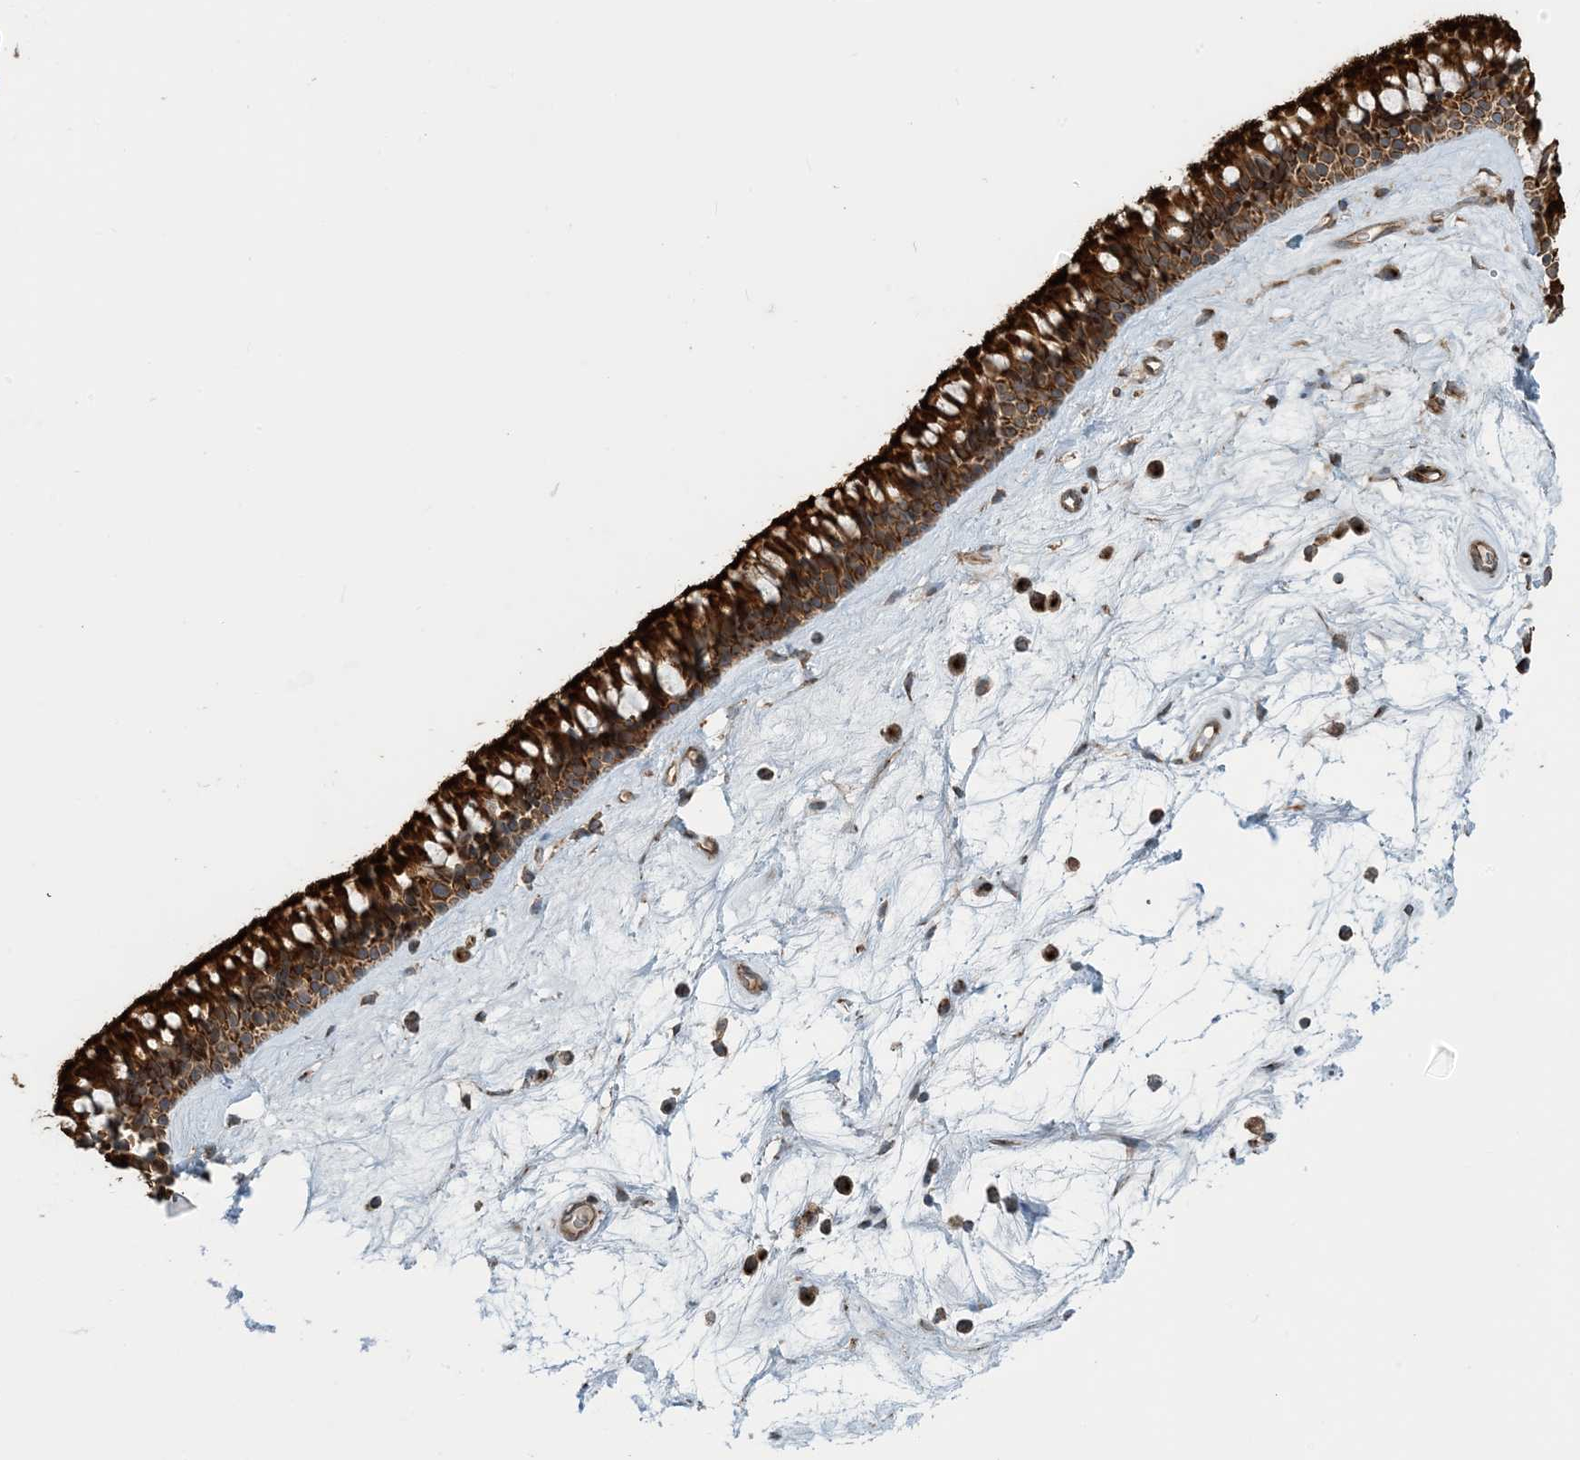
{"staining": {"intensity": "strong", "quantity": ">75%", "location": "cytoplasmic/membranous"}, "tissue": "nasopharynx", "cell_type": "Respiratory epithelial cells", "image_type": "normal", "snomed": [{"axis": "morphology", "description": "Normal tissue, NOS"}, {"axis": "topography", "description": "Nasopharynx"}], "caption": "A high amount of strong cytoplasmic/membranous staining is identified in about >75% of respiratory epithelial cells in benign nasopharynx. The protein is shown in brown color, while the nuclei are stained blue.", "gene": "ZBTB3", "patient": {"sex": "male", "age": 64}}